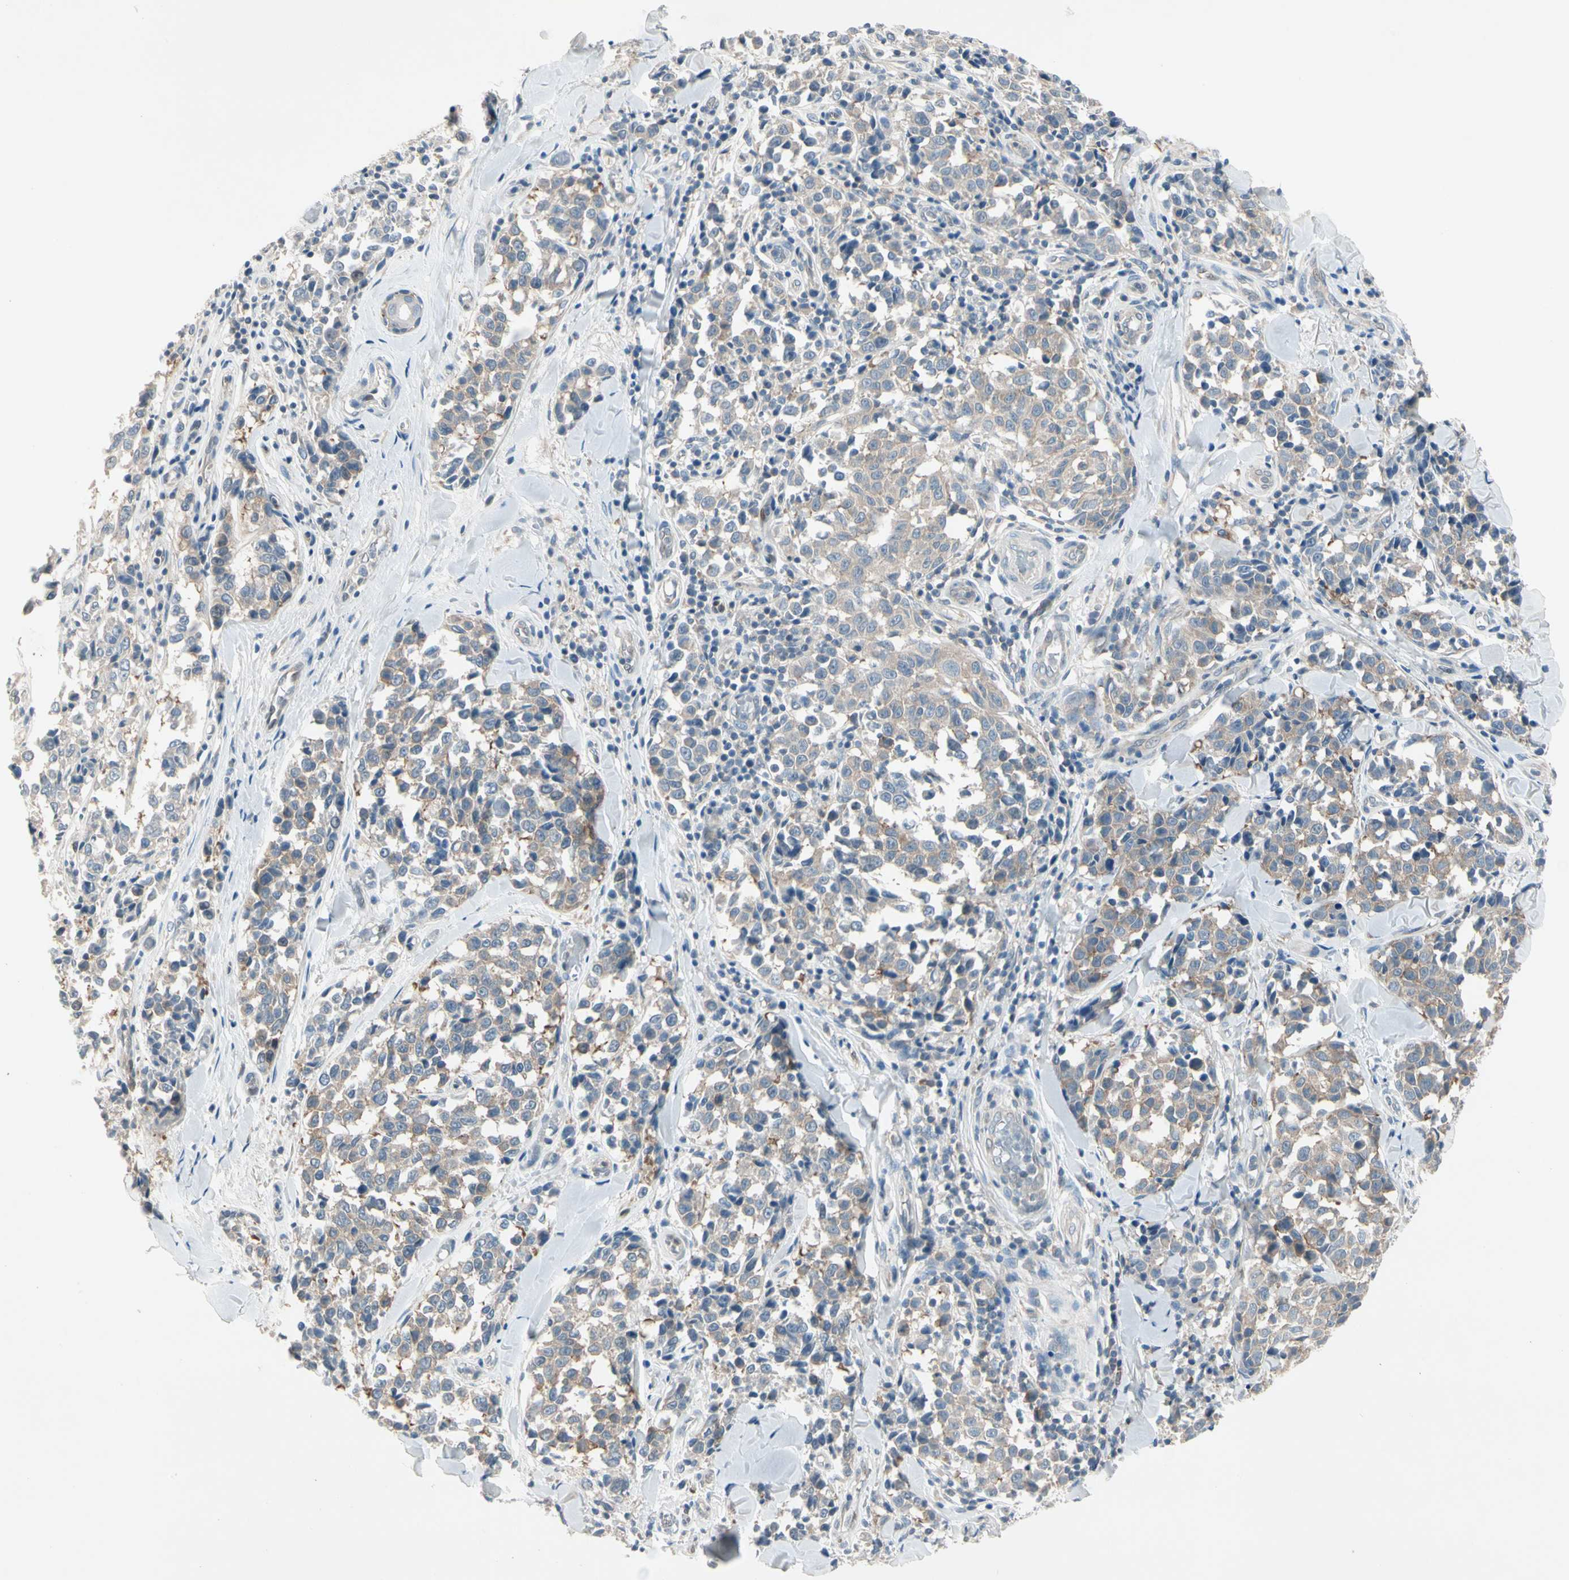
{"staining": {"intensity": "weak", "quantity": "25%-75%", "location": "cytoplasmic/membranous"}, "tissue": "melanoma", "cell_type": "Tumor cells", "image_type": "cancer", "snomed": [{"axis": "morphology", "description": "Malignant melanoma, NOS"}, {"axis": "topography", "description": "Skin"}], "caption": "This is a micrograph of immunohistochemistry (IHC) staining of malignant melanoma, which shows weak positivity in the cytoplasmic/membranous of tumor cells.", "gene": "IL1R1", "patient": {"sex": "female", "age": 64}}